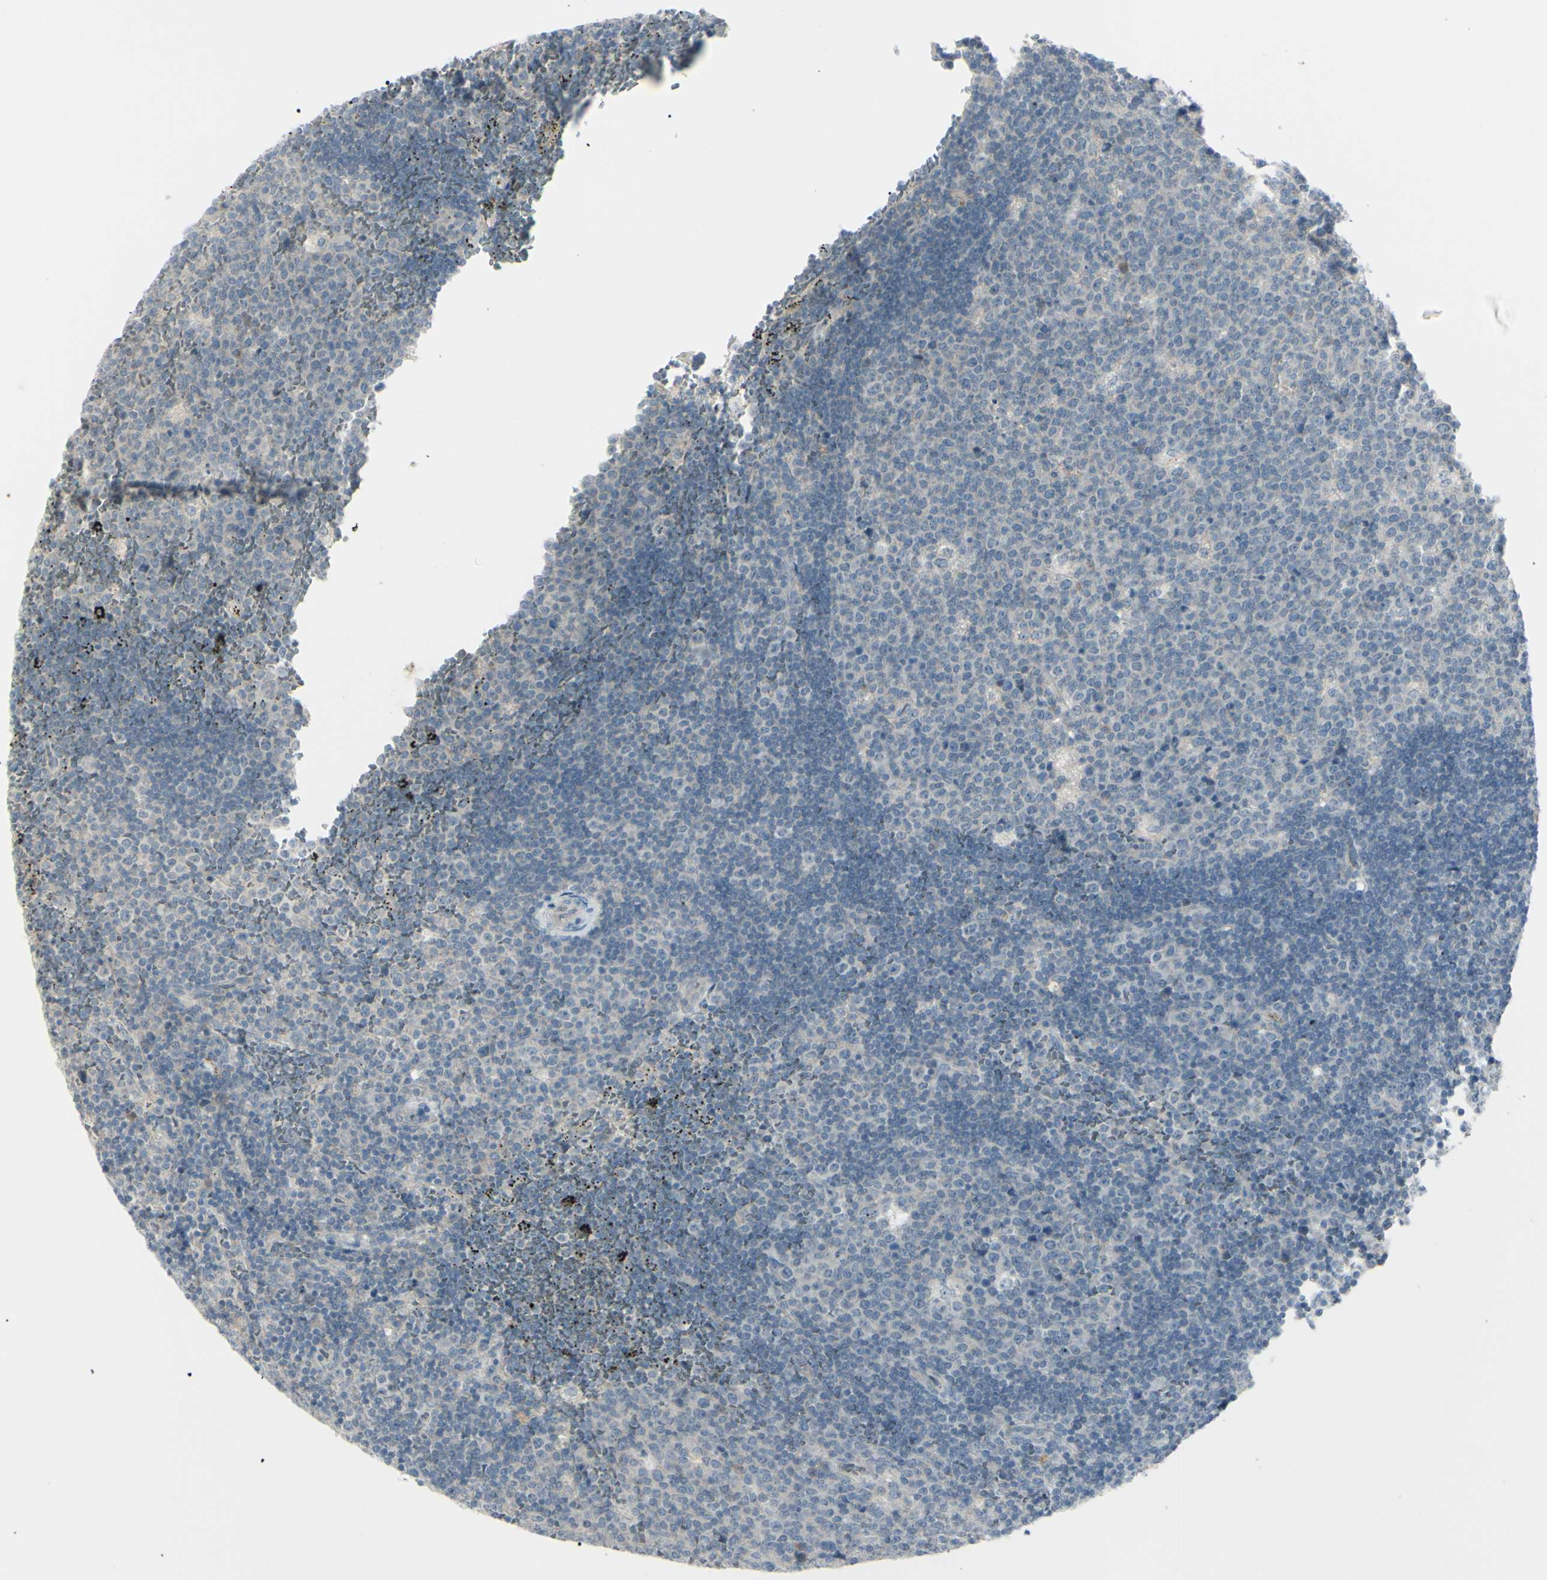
{"staining": {"intensity": "weak", "quantity": ">75%", "location": "cytoplasmic/membranous"}, "tissue": "lymph node", "cell_type": "Germinal center cells", "image_type": "normal", "snomed": [{"axis": "morphology", "description": "Normal tissue, NOS"}, {"axis": "topography", "description": "Lymph node"}, {"axis": "topography", "description": "Salivary gland"}], "caption": "An IHC micrograph of benign tissue is shown. Protein staining in brown shows weak cytoplasmic/membranous positivity in lymph node within germinal center cells.", "gene": "SH3GL2", "patient": {"sex": "male", "age": 8}}